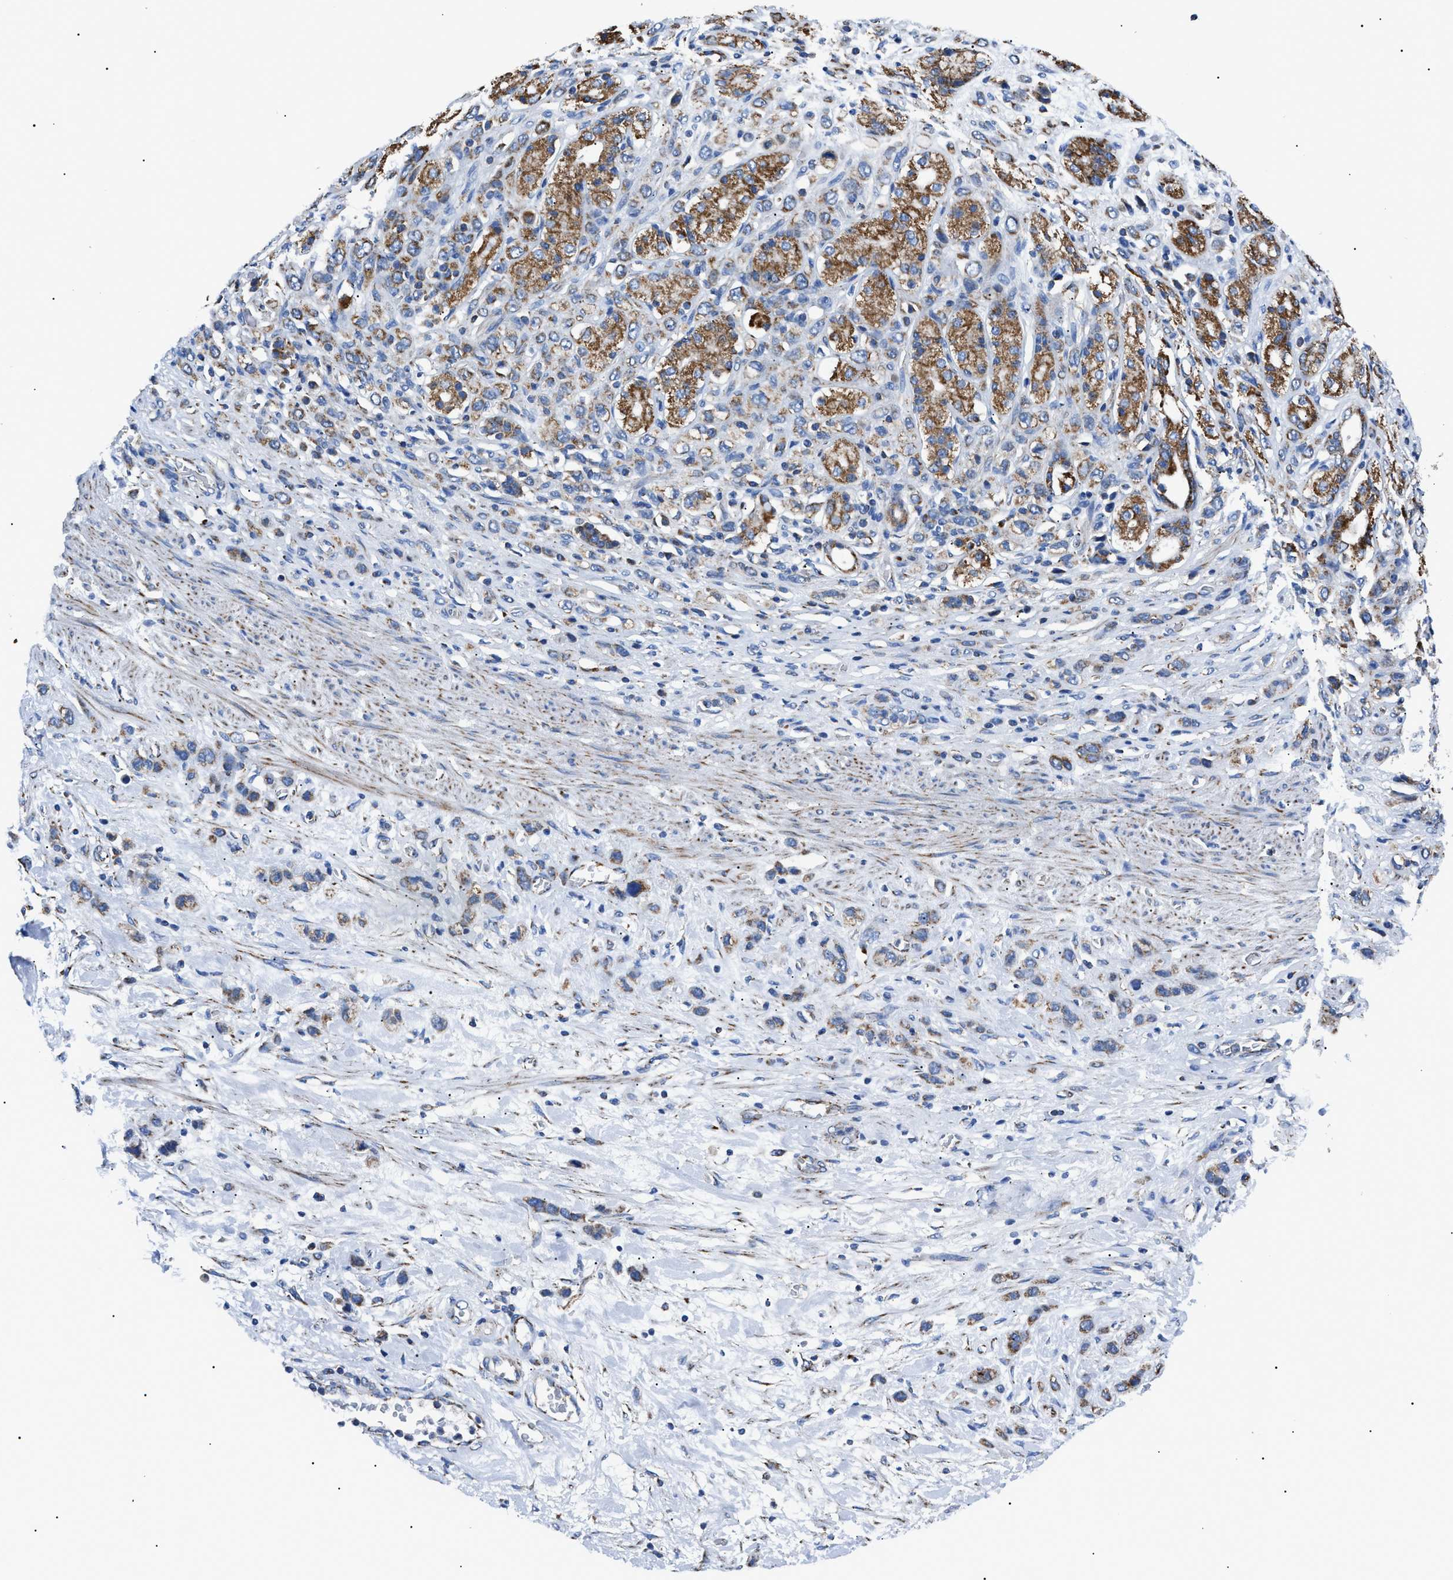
{"staining": {"intensity": "moderate", "quantity": ">75%", "location": "cytoplasmic/membranous"}, "tissue": "stomach cancer", "cell_type": "Tumor cells", "image_type": "cancer", "snomed": [{"axis": "morphology", "description": "Adenocarcinoma, NOS"}, {"axis": "morphology", "description": "Adenocarcinoma, High grade"}, {"axis": "topography", "description": "Stomach, upper"}, {"axis": "topography", "description": "Stomach, lower"}], "caption": "High-magnification brightfield microscopy of stomach cancer (adenocarcinoma) stained with DAB (3,3'-diaminobenzidine) (brown) and counterstained with hematoxylin (blue). tumor cells exhibit moderate cytoplasmic/membranous staining is present in about>75% of cells. The protein is shown in brown color, while the nuclei are stained blue.", "gene": "PHB2", "patient": {"sex": "female", "age": 65}}